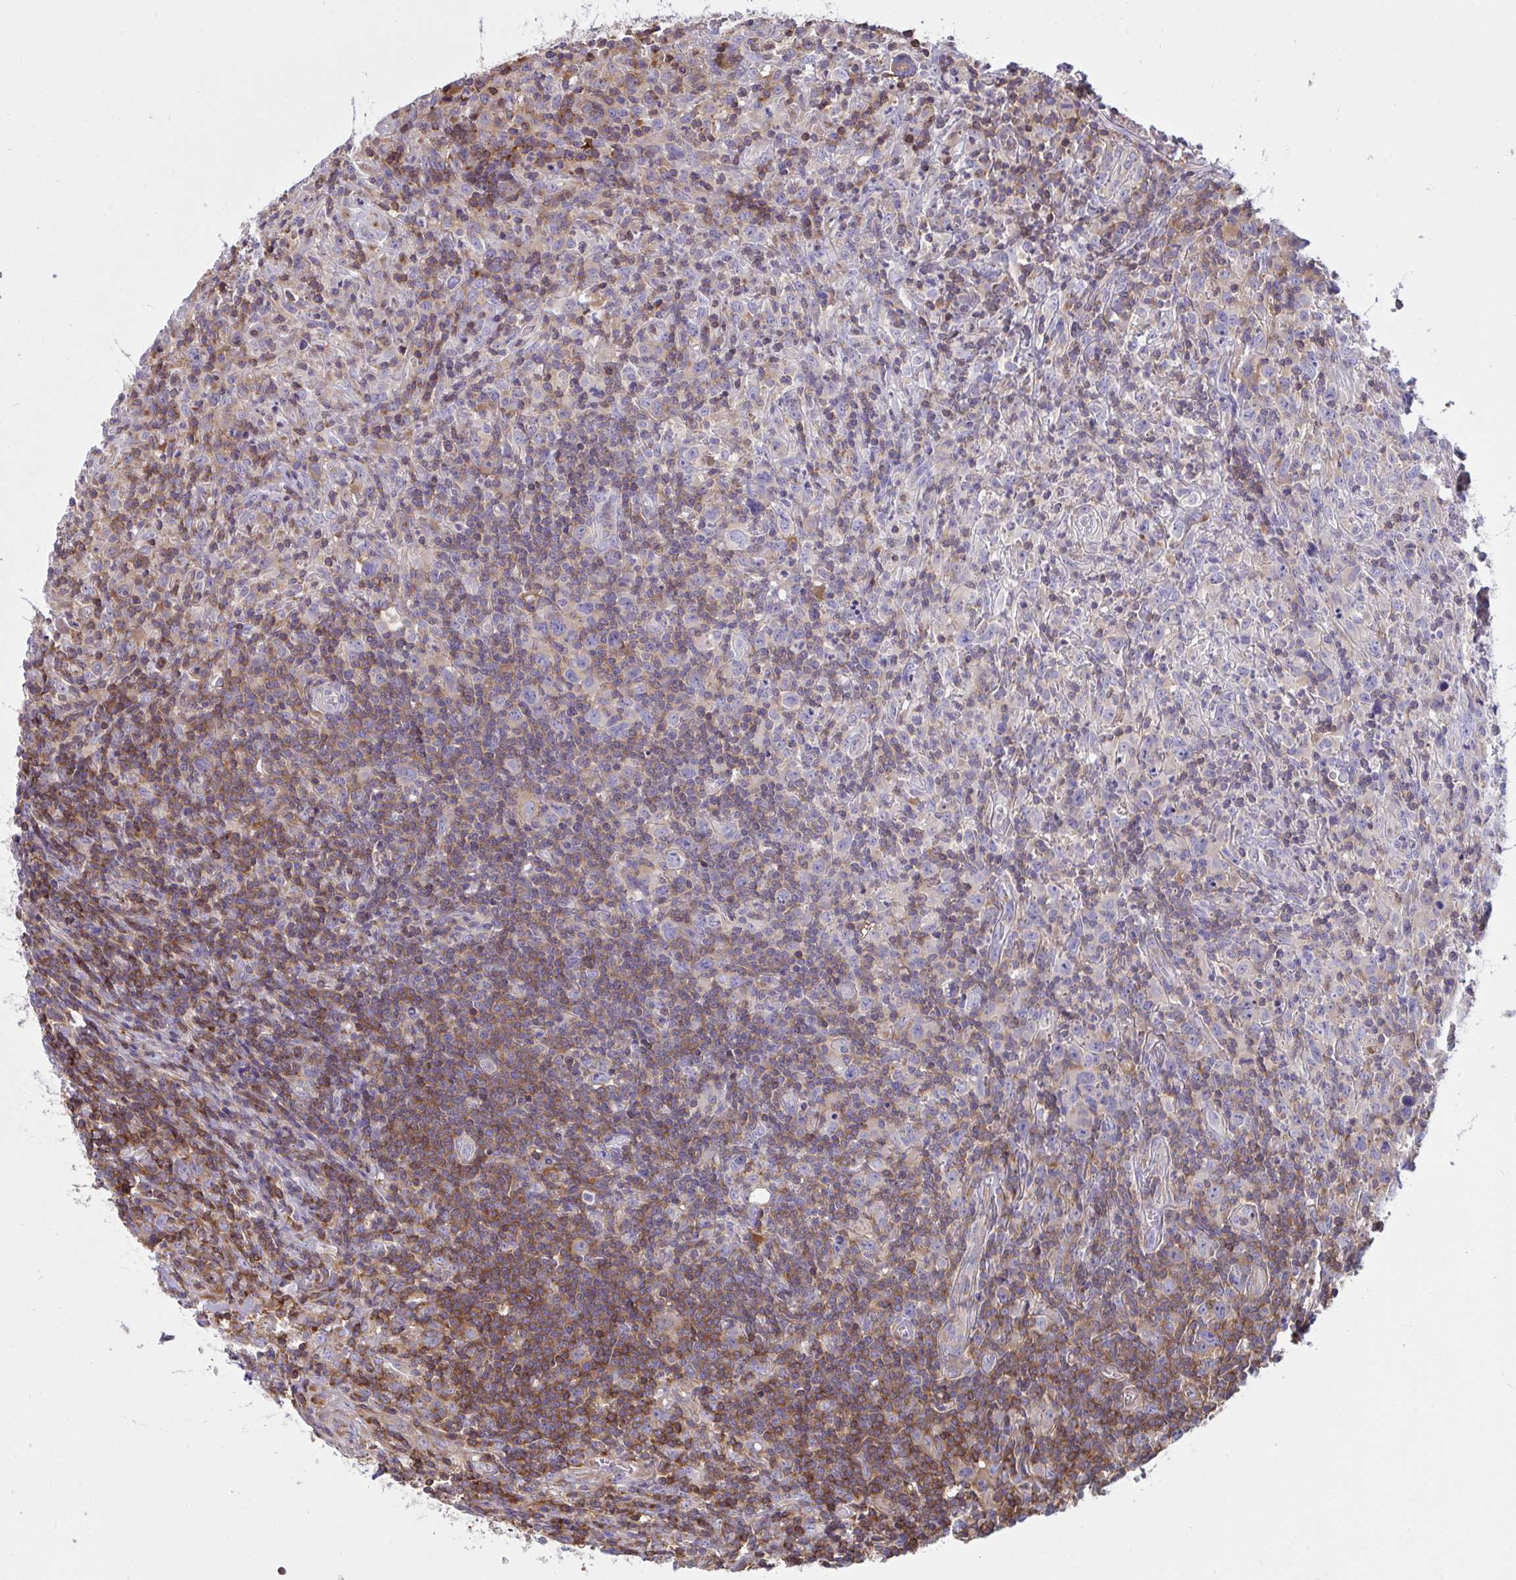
{"staining": {"intensity": "weak", "quantity": "<25%", "location": "cytoplasmic/membranous"}, "tissue": "lymphoma", "cell_type": "Tumor cells", "image_type": "cancer", "snomed": [{"axis": "morphology", "description": "Hodgkin's disease, NOS"}, {"axis": "topography", "description": "Lymph node"}], "caption": "An immunohistochemistry (IHC) image of lymphoma is shown. There is no staining in tumor cells of lymphoma.", "gene": "TSC22D3", "patient": {"sex": "female", "age": 18}}